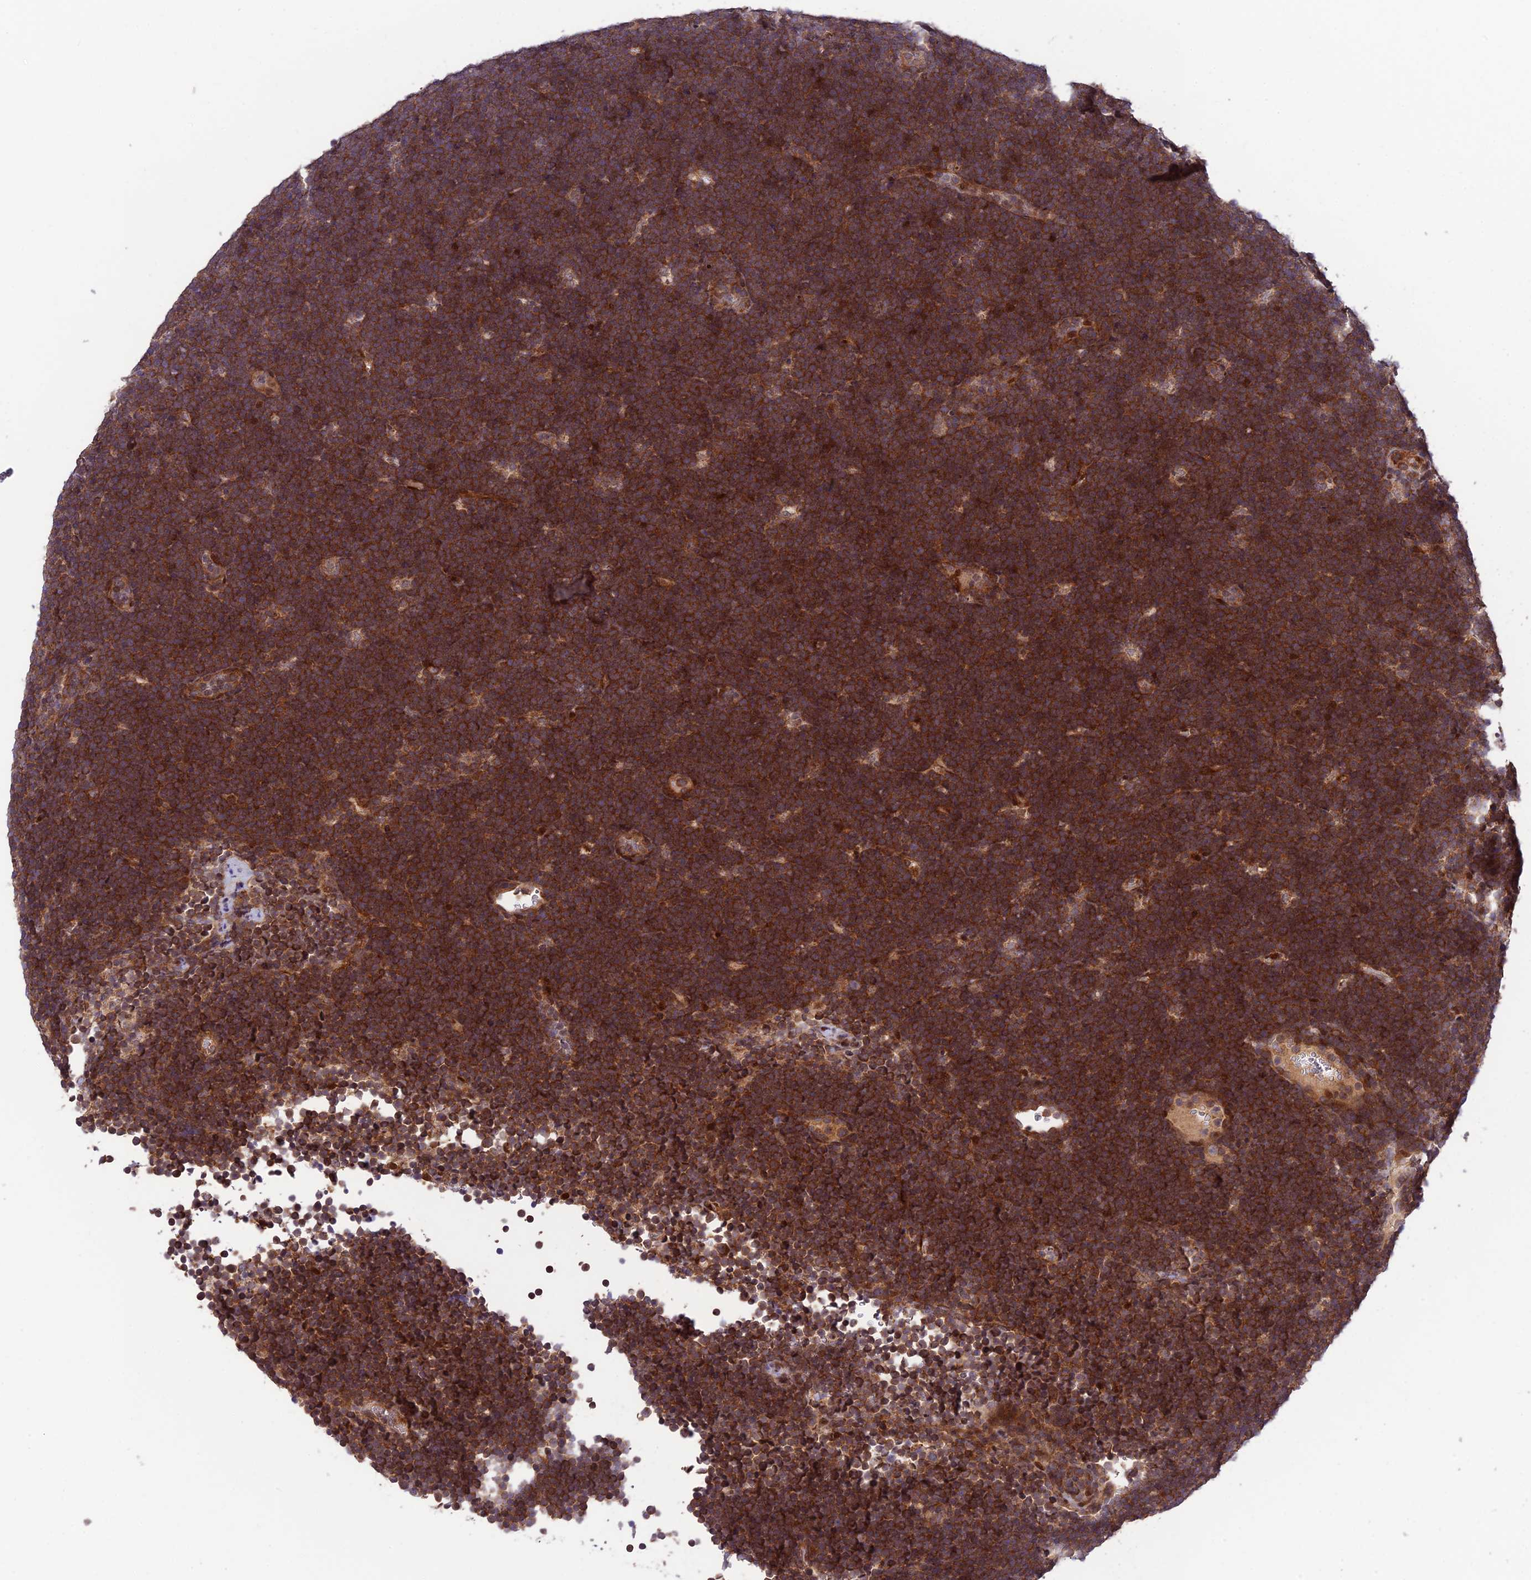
{"staining": {"intensity": "moderate", "quantity": ">75%", "location": "cytoplasmic/membranous"}, "tissue": "lymphoma", "cell_type": "Tumor cells", "image_type": "cancer", "snomed": [{"axis": "morphology", "description": "Malignant lymphoma, non-Hodgkin's type, High grade"}, {"axis": "topography", "description": "Lymph node"}], "caption": "Malignant lymphoma, non-Hodgkin's type (high-grade) stained for a protein (brown) exhibits moderate cytoplasmic/membranous positive expression in about >75% of tumor cells.", "gene": "PLEKHG2", "patient": {"sex": "male", "age": 13}}